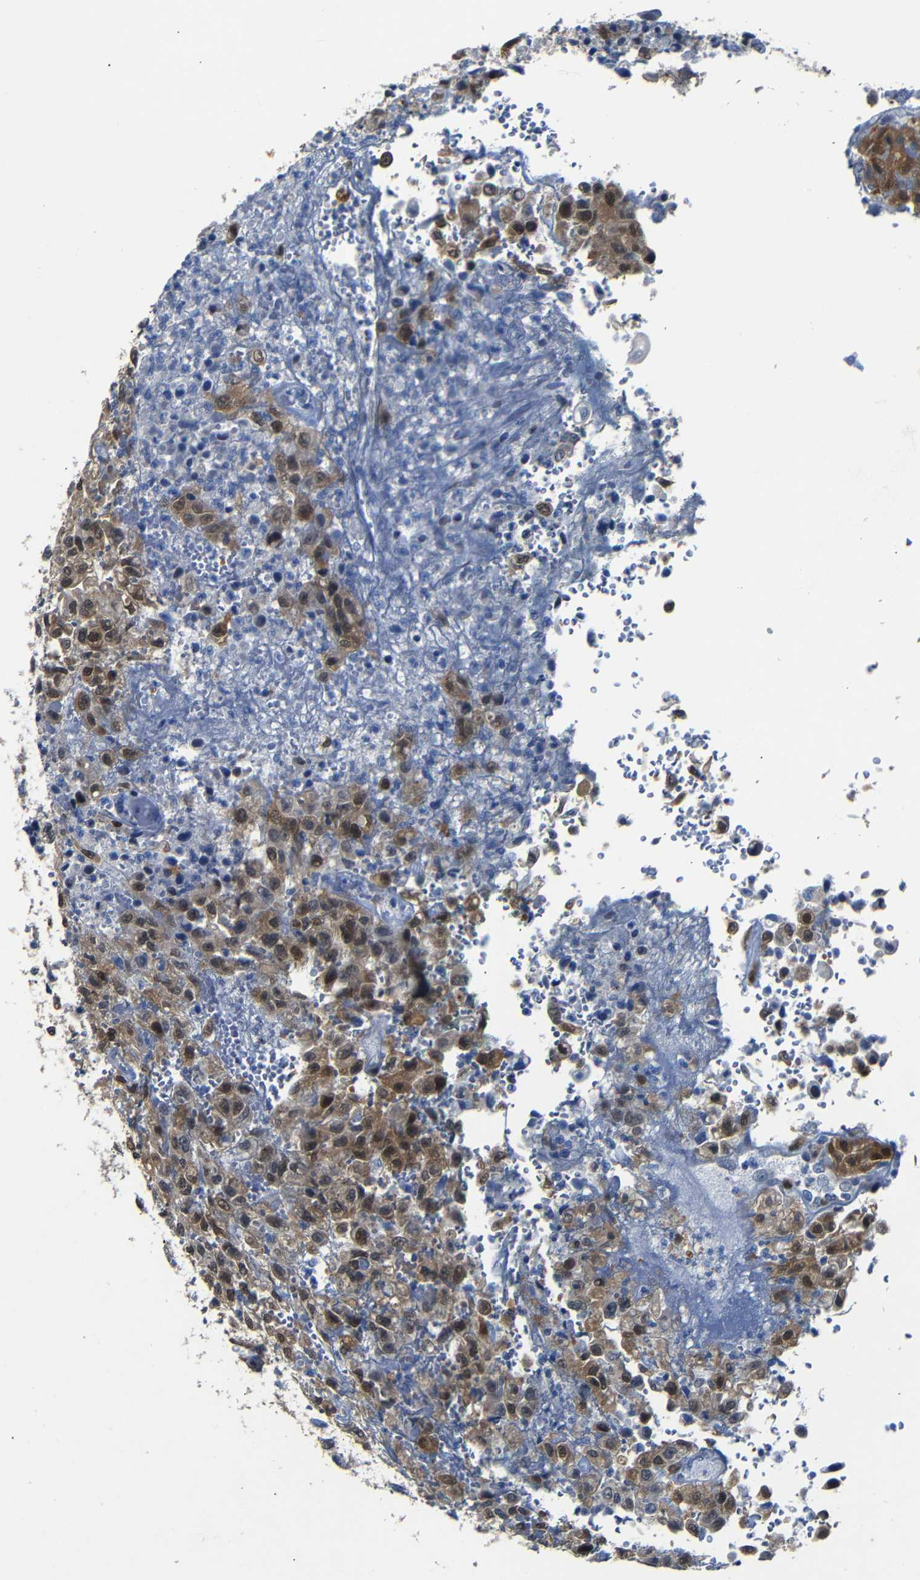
{"staining": {"intensity": "moderate", "quantity": ">75%", "location": "cytoplasmic/membranous,nuclear"}, "tissue": "urothelial cancer", "cell_type": "Tumor cells", "image_type": "cancer", "snomed": [{"axis": "morphology", "description": "Urothelial carcinoma, High grade"}, {"axis": "topography", "description": "Urinary bladder"}], "caption": "Urothelial cancer tissue displays moderate cytoplasmic/membranous and nuclear positivity in approximately >75% of tumor cells", "gene": "YAP1", "patient": {"sex": "male", "age": 46}}